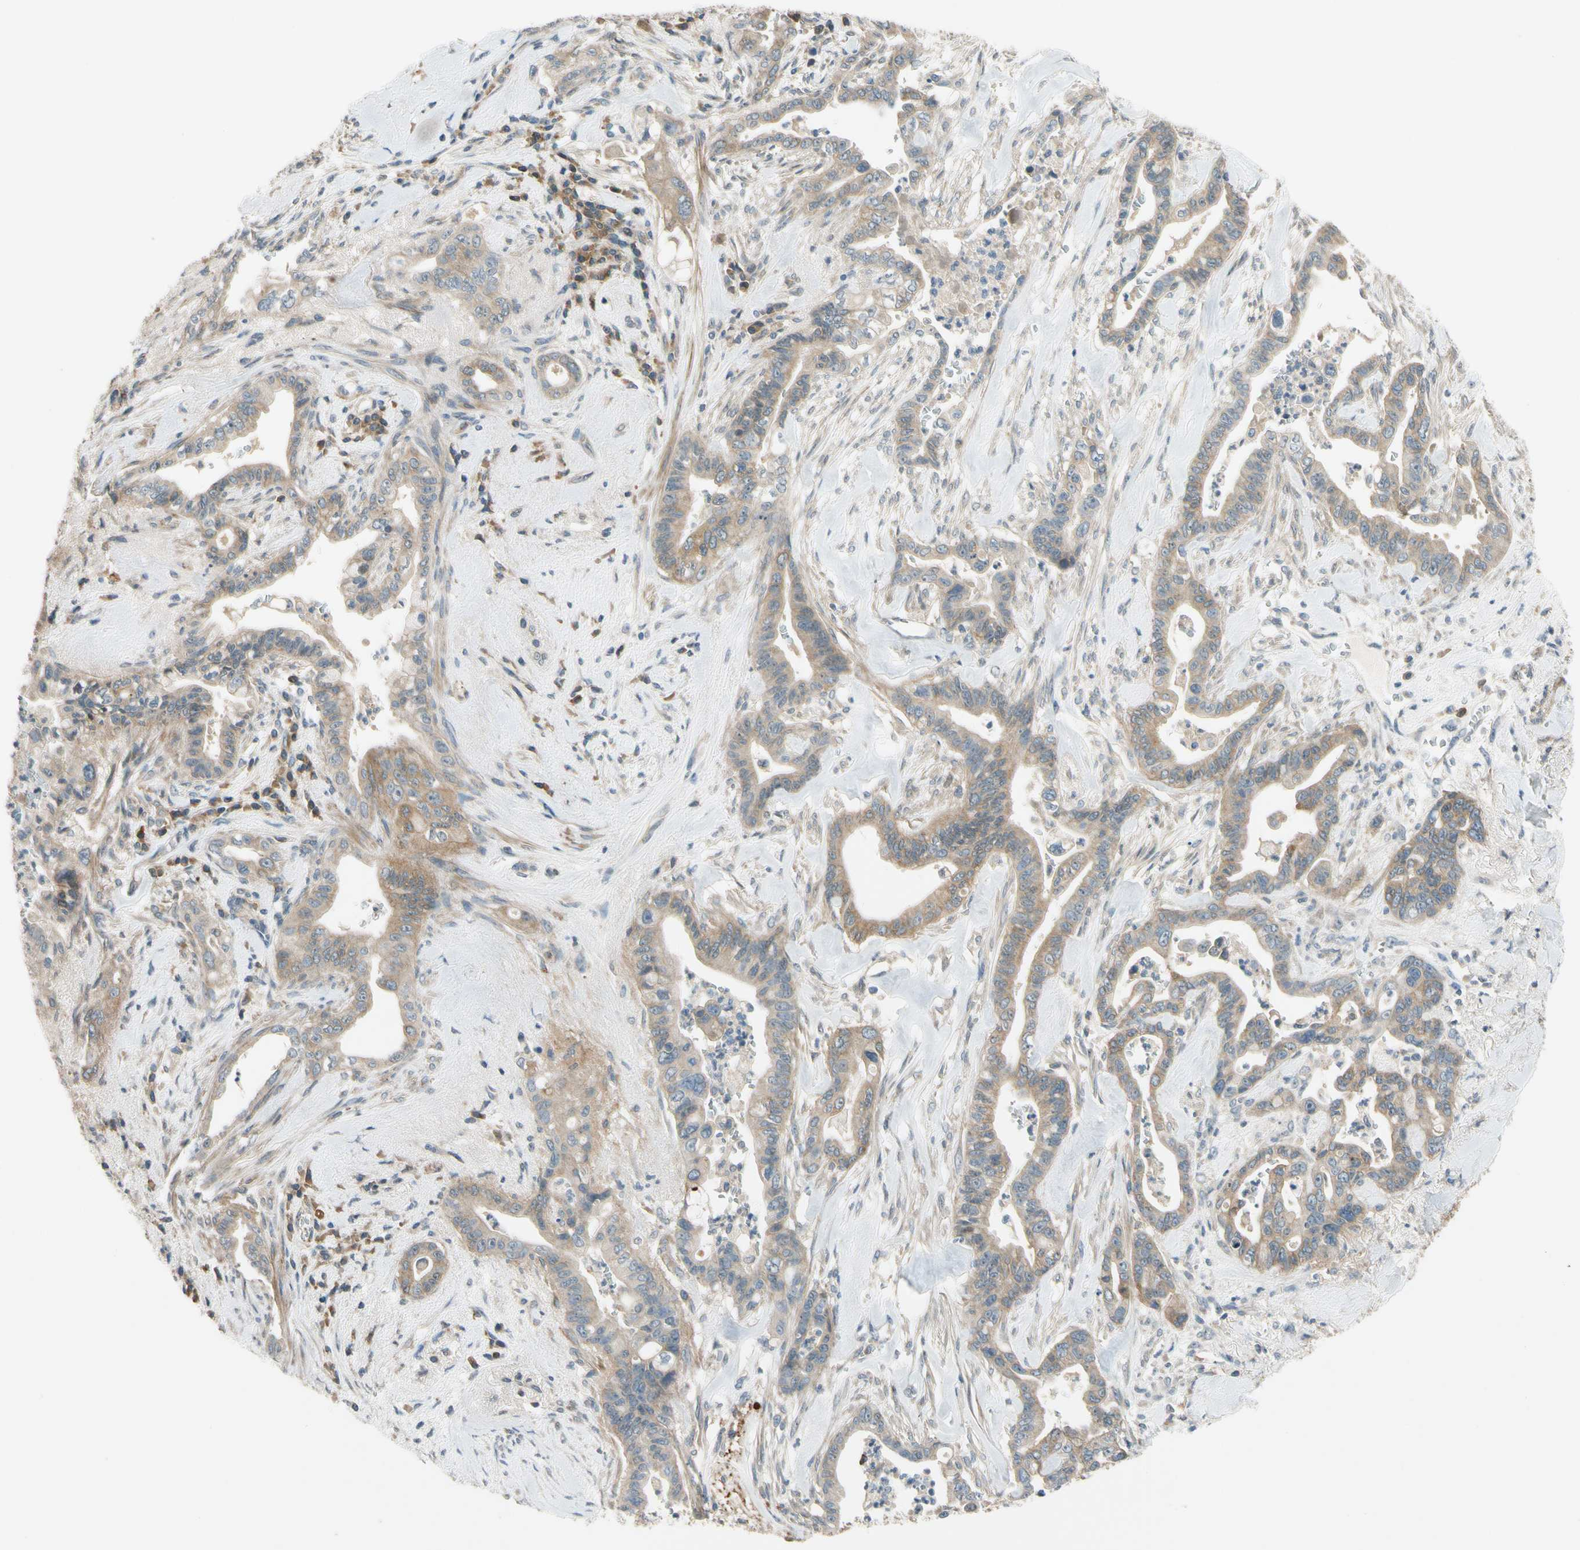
{"staining": {"intensity": "moderate", "quantity": ">75%", "location": "cytoplasmic/membranous"}, "tissue": "pancreatic cancer", "cell_type": "Tumor cells", "image_type": "cancer", "snomed": [{"axis": "morphology", "description": "Adenocarcinoma, NOS"}, {"axis": "topography", "description": "Pancreas"}], "caption": "Immunohistochemical staining of human pancreatic adenocarcinoma demonstrates medium levels of moderate cytoplasmic/membranous staining in about >75% of tumor cells.", "gene": "MST1R", "patient": {"sex": "male", "age": 70}}